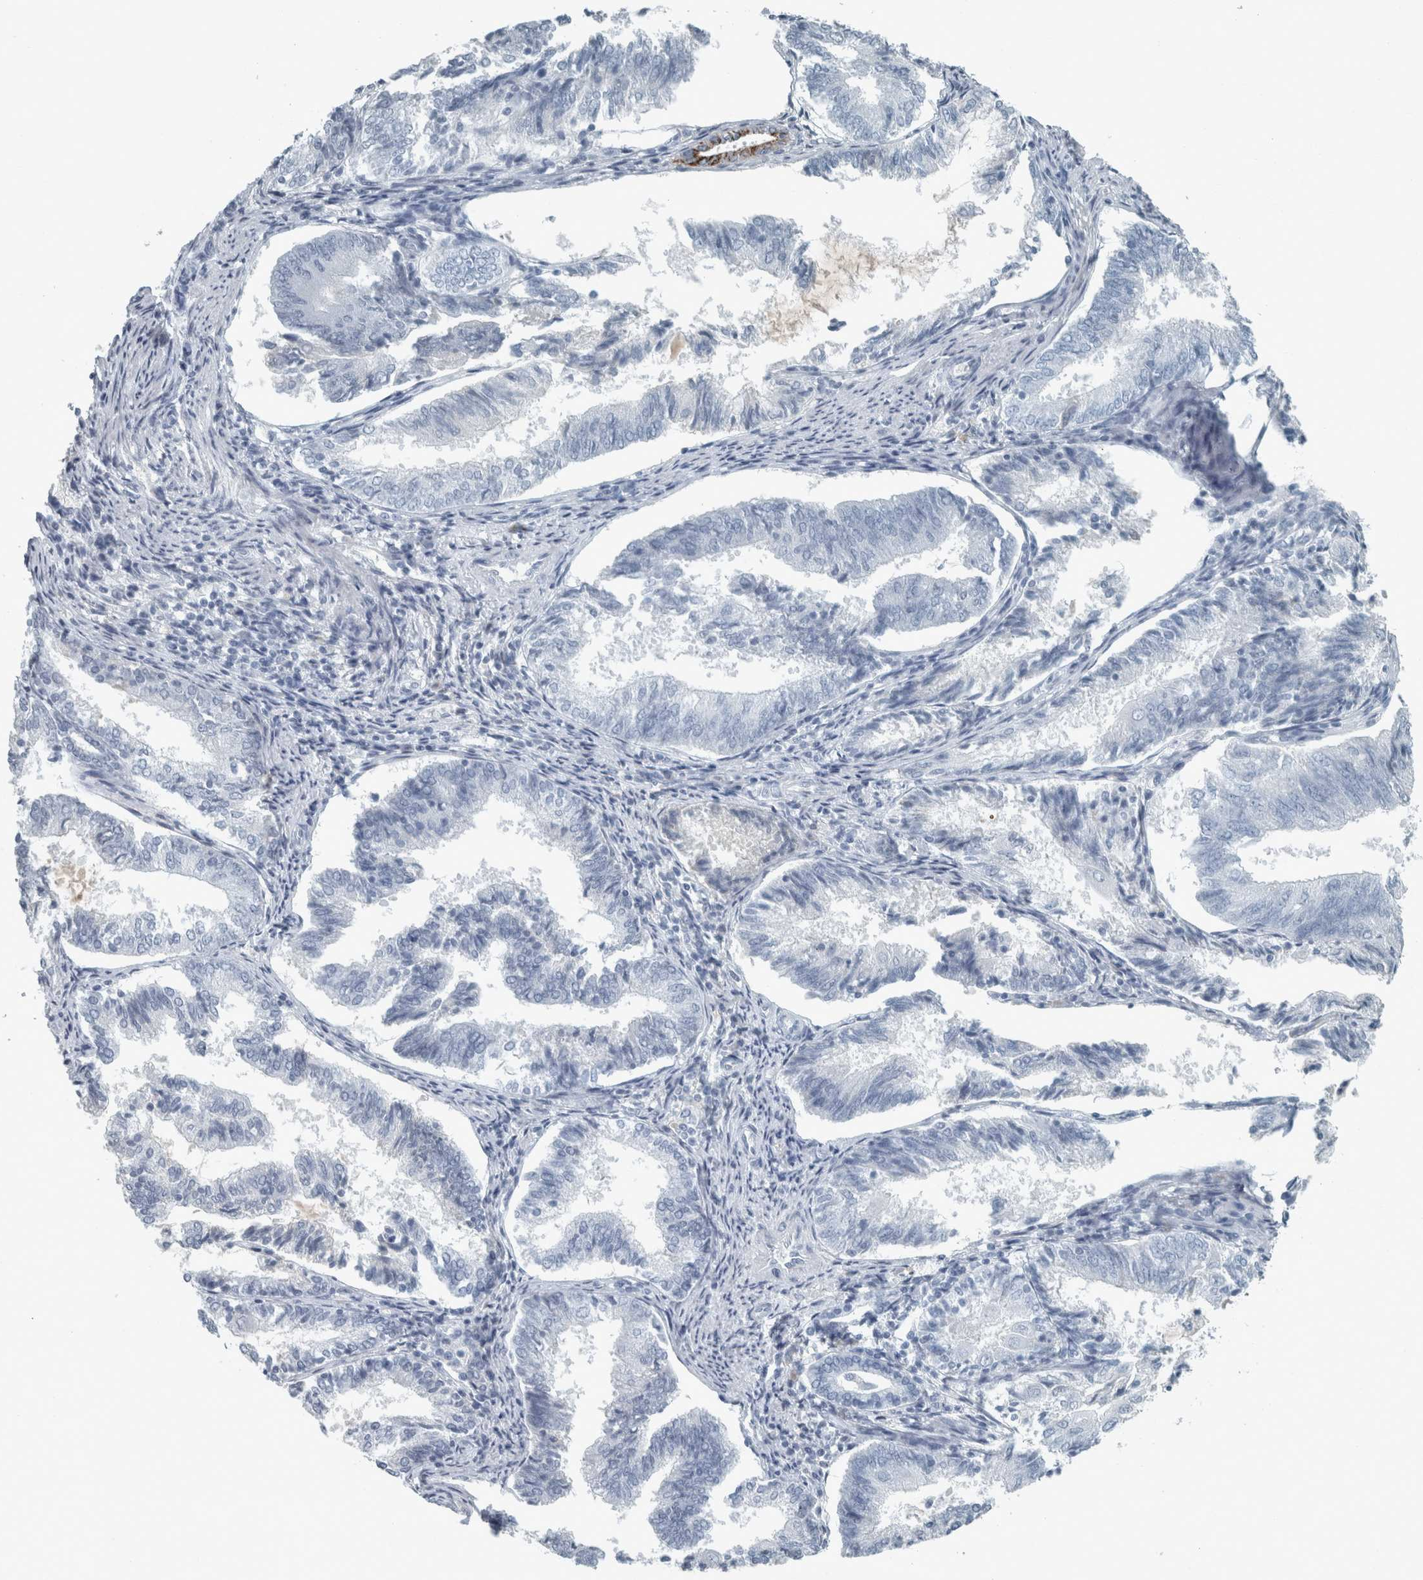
{"staining": {"intensity": "negative", "quantity": "none", "location": "none"}, "tissue": "endometrial cancer", "cell_type": "Tumor cells", "image_type": "cancer", "snomed": [{"axis": "morphology", "description": "Adenocarcinoma, NOS"}, {"axis": "topography", "description": "Endometrium"}], "caption": "This is a histopathology image of IHC staining of endometrial adenocarcinoma, which shows no expression in tumor cells. (DAB (3,3'-diaminobenzidine) immunohistochemistry (IHC) visualized using brightfield microscopy, high magnification).", "gene": "CHL1", "patient": {"sex": "female", "age": 81}}